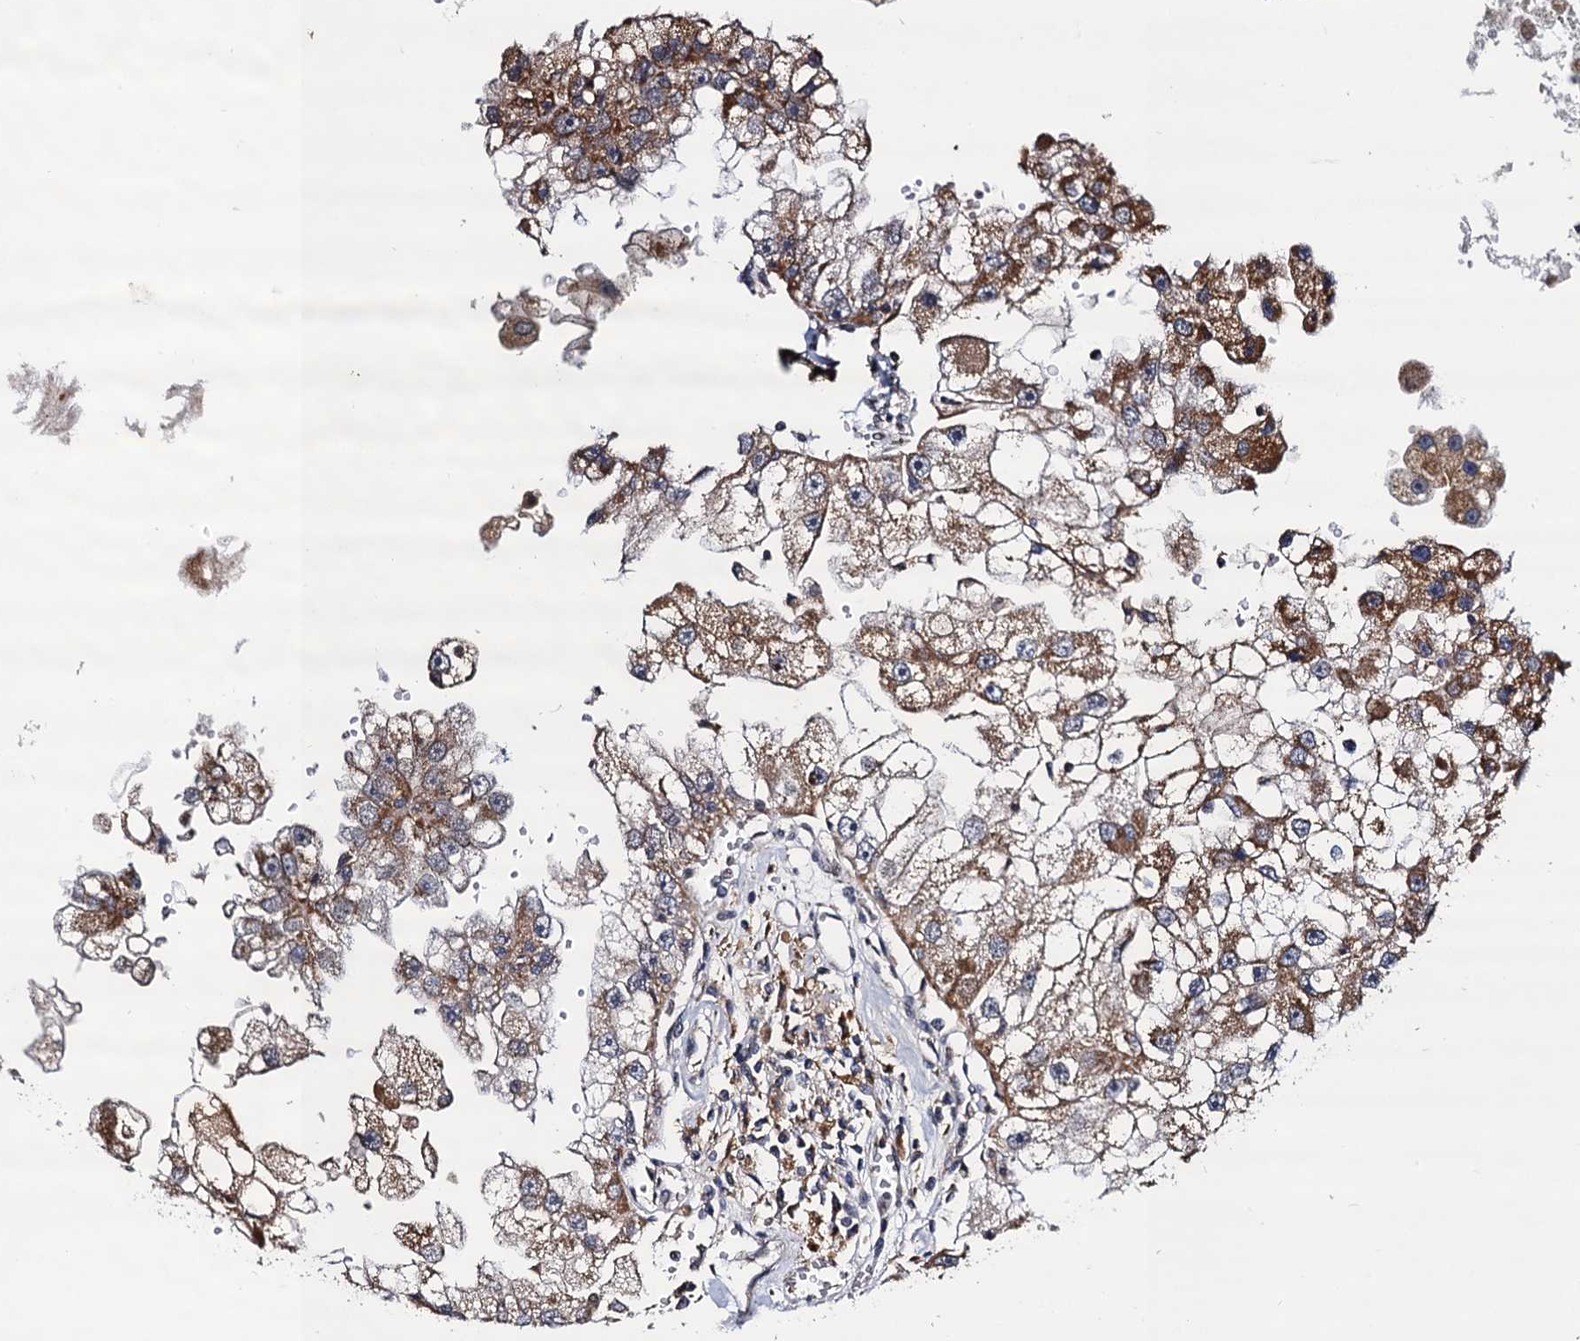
{"staining": {"intensity": "moderate", "quantity": ">75%", "location": "cytoplasmic/membranous"}, "tissue": "renal cancer", "cell_type": "Tumor cells", "image_type": "cancer", "snomed": [{"axis": "morphology", "description": "Adenocarcinoma, NOS"}, {"axis": "topography", "description": "Kidney"}], "caption": "Immunohistochemical staining of renal cancer displays moderate cytoplasmic/membranous protein positivity in approximately >75% of tumor cells. The staining was performed using DAB, with brown indicating positive protein expression. Nuclei are stained blue with hematoxylin.", "gene": "CMPK2", "patient": {"sex": "male", "age": 63}}